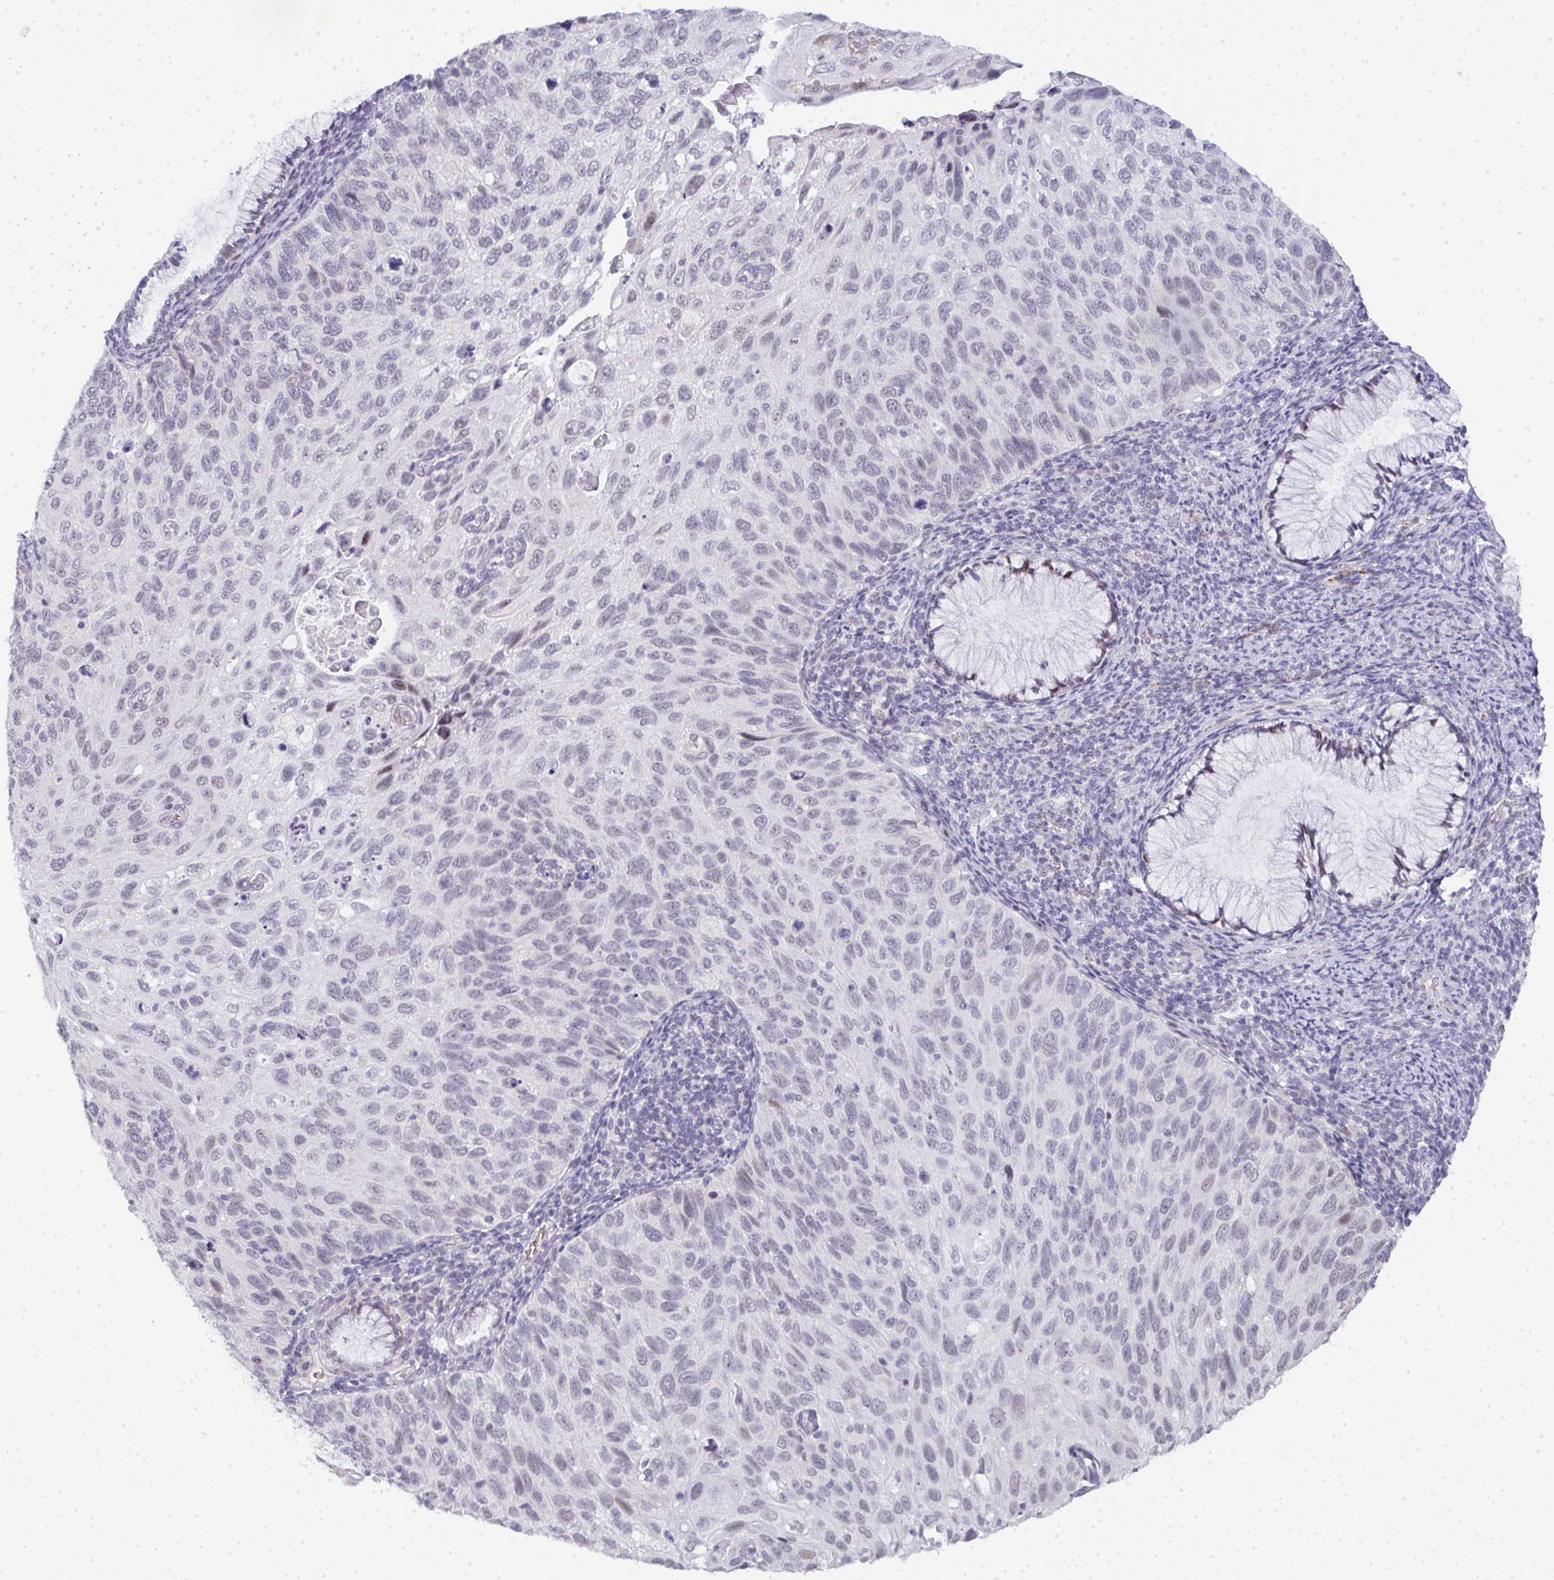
{"staining": {"intensity": "negative", "quantity": "none", "location": "none"}, "tissue": "cervical cancer", "cell_type": "Tumor cells", "image_type": "cancer", "snomed": [{"axis": "morphology", "description": "Squamous cell carcinoma, NOS"}, {"axis": "topography", "description": "Cervix"}], "caption": "The micrograph reveals no staining of tumor cells in squamous cell carcinoma (cervical). (Immunohistochemistry (ihc), brightfield microscopy, high magnification).", "gene": "TNMD", "patient": {"sex": "female", "age": 70}}